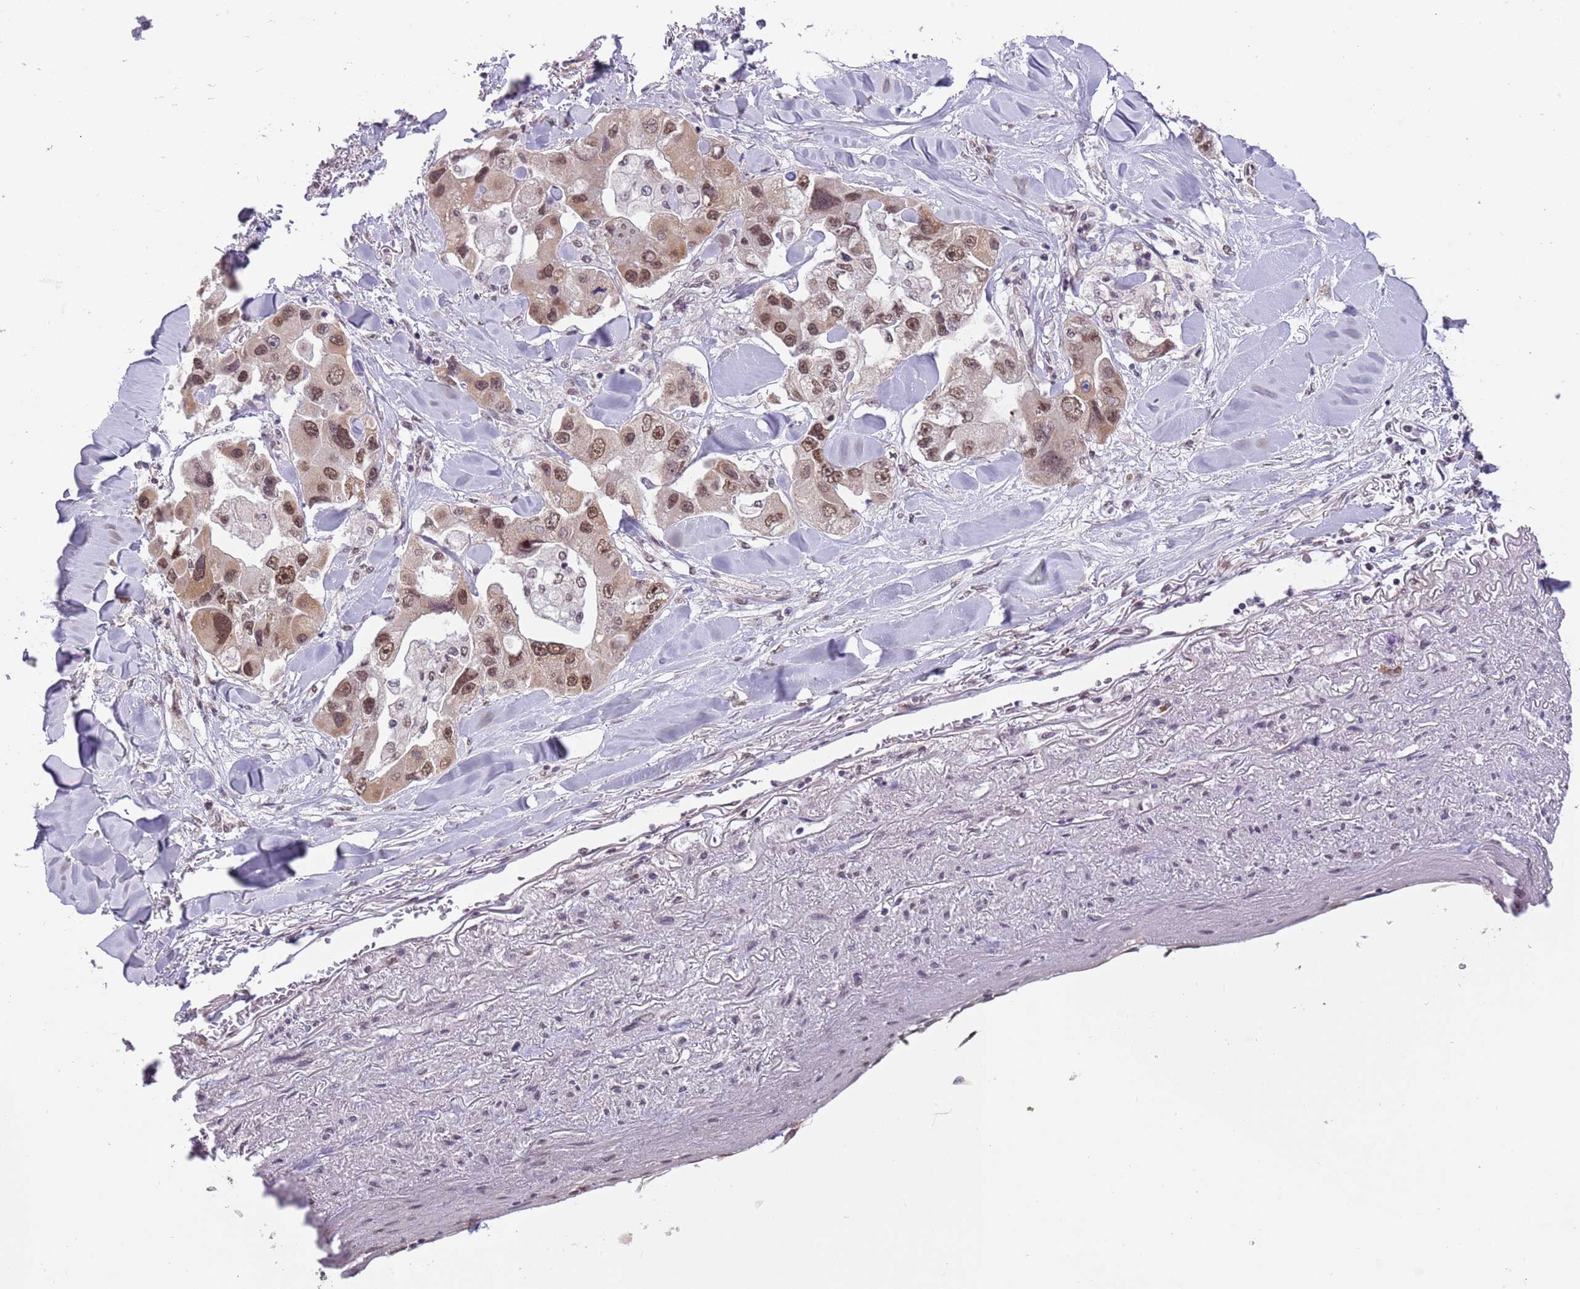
{"staining": {"intensity": "moderate", "quantity": ">75%", "location": "nuclear"}, "tissue": "lung cancer", "cell_type": "Tumor cells", "image_type": "cancer", "snomed": [{"axis": "morphology", "description": "Adenocarcinoma, NOS"}, {"axis": "topography", "description": "Lung"}], "caption": "Tumor cells demonstrate medium levels of moderate nuclear staining in approximately >75% of cells in lung adenocarcinoma. The staining was performed using DAB (3,3'-diaminobenzidine), with brown indicating positive protein expression. Nuclei are stained blue with hematoxylin.", "gene": "FAM120AOS", "patient": {"sex": "female", "age": 54}}